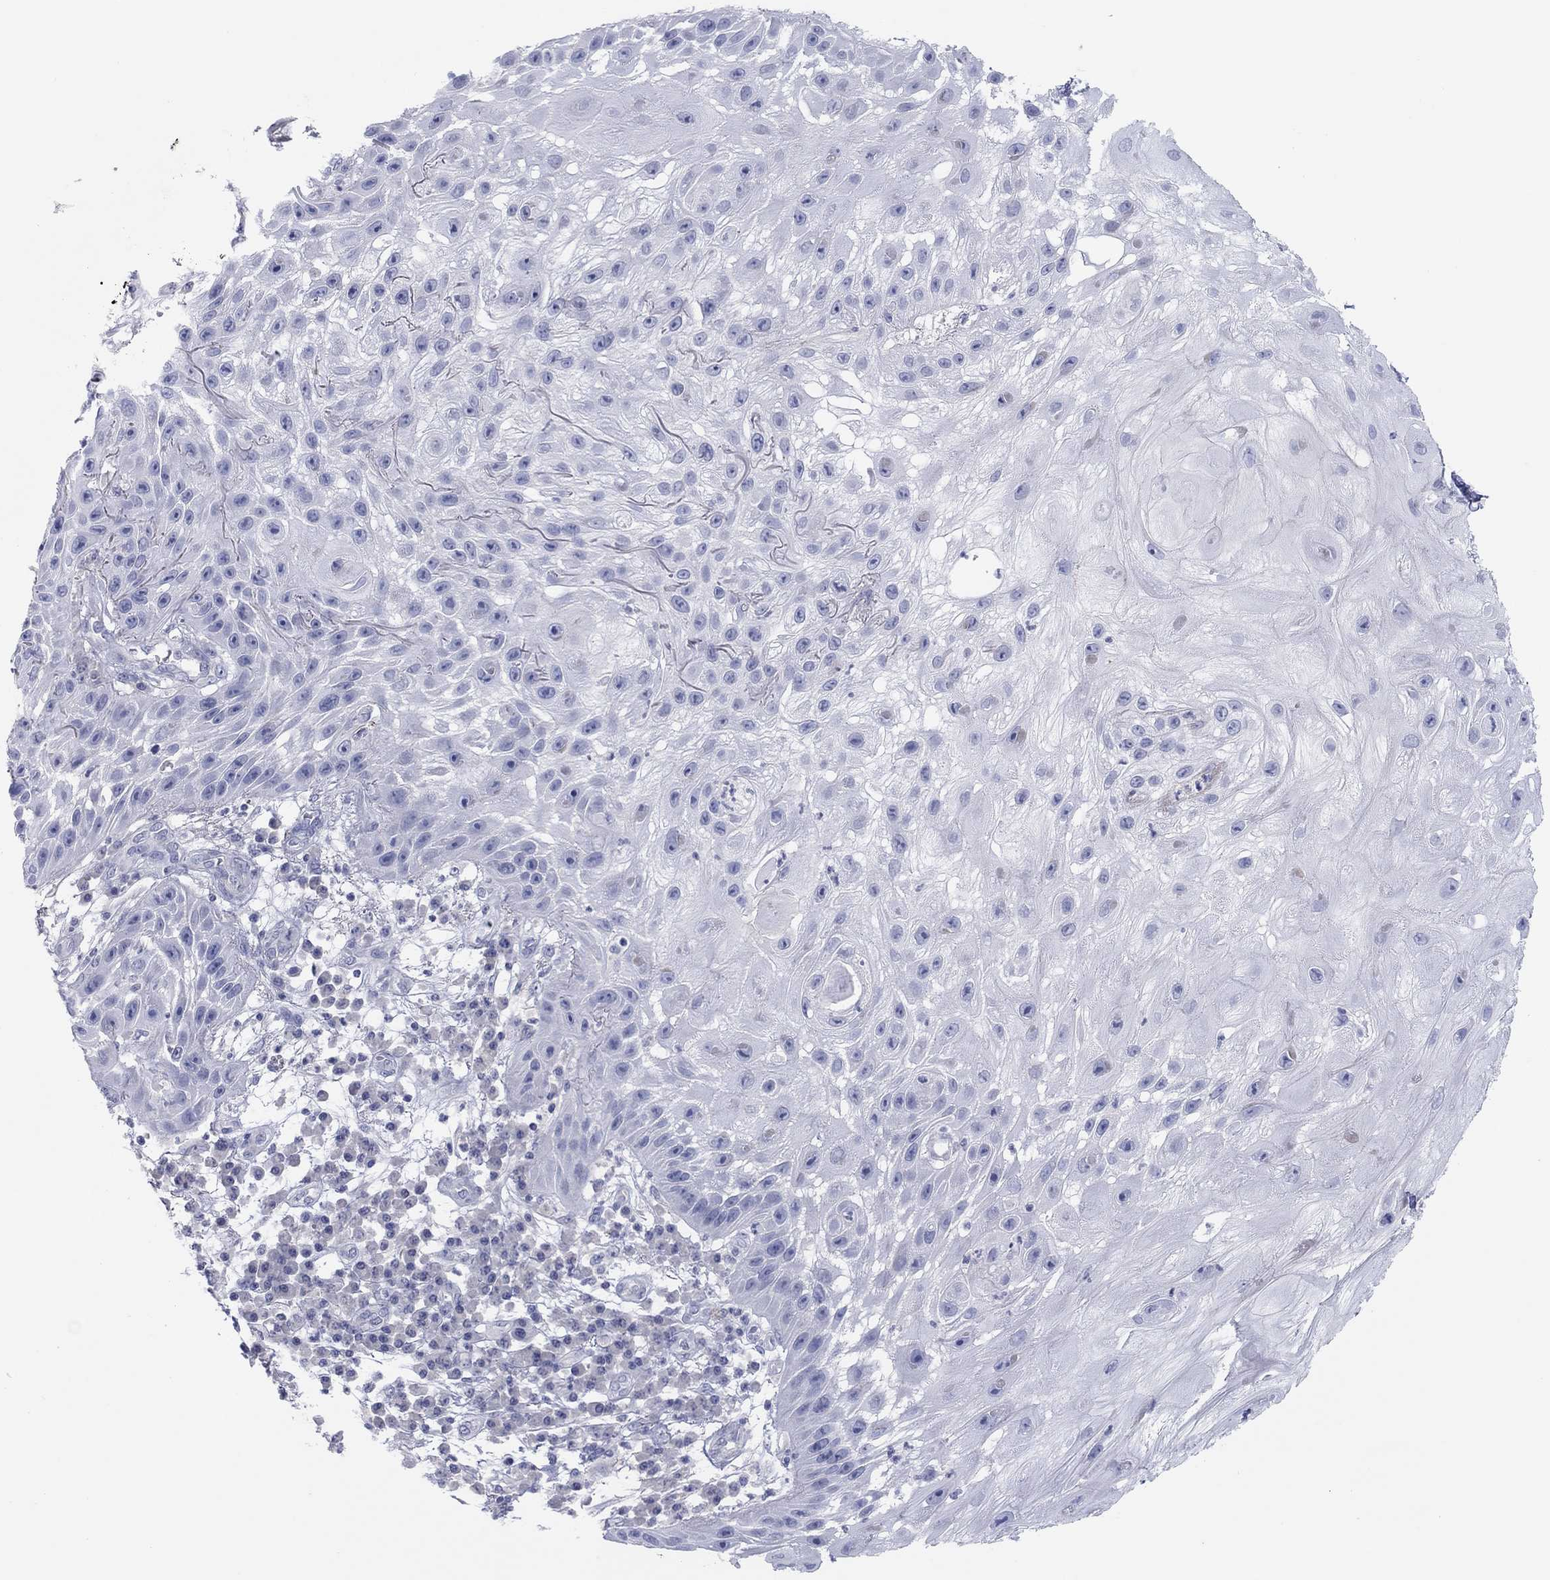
{"staining": {"intensity": "negative", "quantity": "none", "location": "none"}, "tissue": "skin cancer", "cell_type": "Tumor cells", "image_type": "cancer", "snomed": [{"axis": "morphology", "description": "Normal tissue, NOS"}, {"axis": "morphology", "description": "Squamous cell carcinoma, NOS"}, {"axis": "topography", "description": "Skin"}], "caption": "Human squamous cell carcinoma (skin) stained for a protein using IHC reveals no staining in tumor cells.", "gene": "CPNE6", "patient": {"sex": "male", "age": 79}}